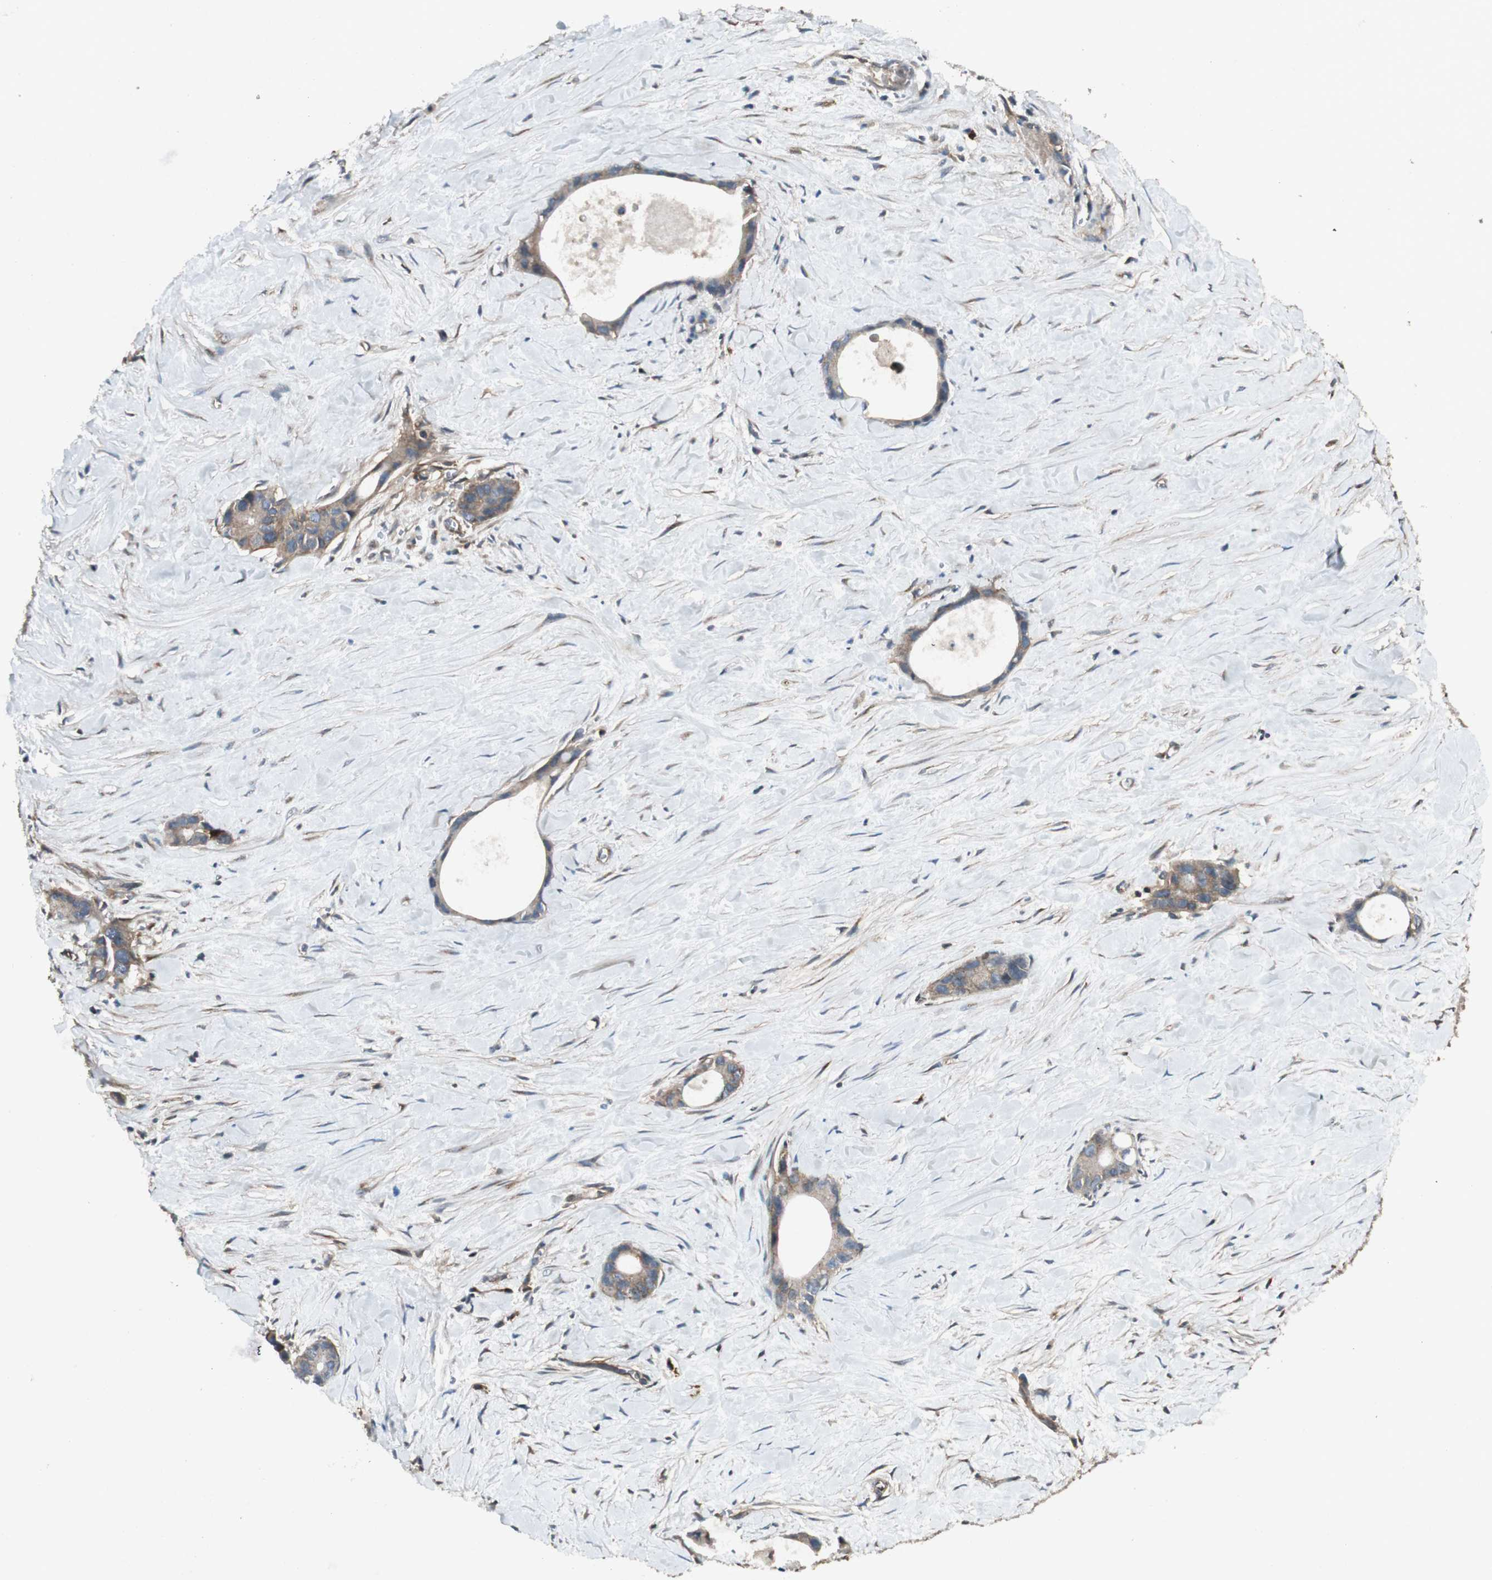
{"staining": {"intensity": "moderate", "quantity": ">75%", "location": "cytoplasmic/membranous"}, "tissue": "liver cancer", "cell_type": "Tumor cells", "image_type": "cancer", "snomed": [{"axis": "morphology", "description": "Cholangiocarcinoma"}, {"axis": "topography", "description": "Liver"}], "caption": "A high-resolution histopathology image shows immunohistochemistry (IHC) staining of liver cancer (cholangiocarcinoma), which reveals moderate cytoplasmic/membranous positivity in about >75% of tumor cells.", "gene": "BTN3A3", "patient": {"sex": "female", "age": 55}}